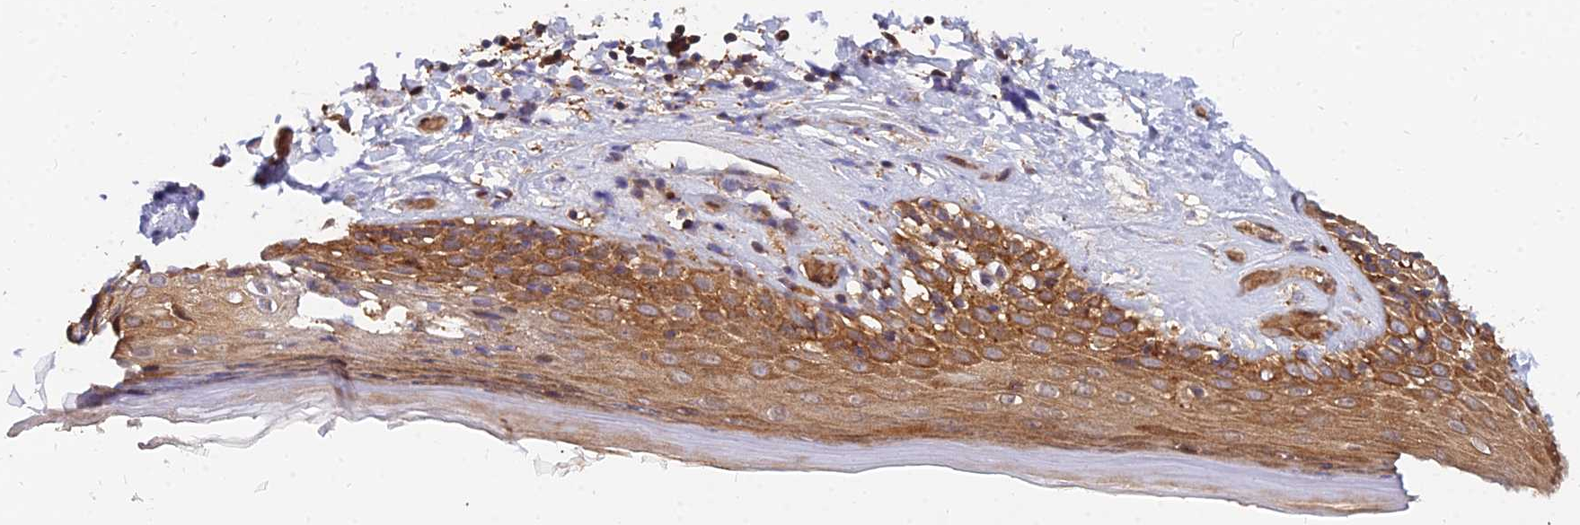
{"staining": {"intensity": "moderate", "quantity": ">75%", "location": "cytoplasmic/membranous"}, "tissue": "skin", "cell_type": "Epidermal cells", "image_type": "normal", "snomed": [{"axis": "morphology", "description": "Normal tissue, NOS"}, {"axis": "topography", "description": "Adipose tissue"}, {"axis": "topography", "description": "Vascular tissue"}, {"axis": "topography", "description": "Vulva"}, {"axis": "topography", "description": "Peripheral nerve tissue"}], "caption": "Immunohistochemistry image of benign skin stained for a protein (brown), which exhibits medium levels of moderate cytoplasmic/membranous staining in about >75% of epidermal cells.", "gene": "CCT6A", "patient": {"sex": "female", "age": 86}}